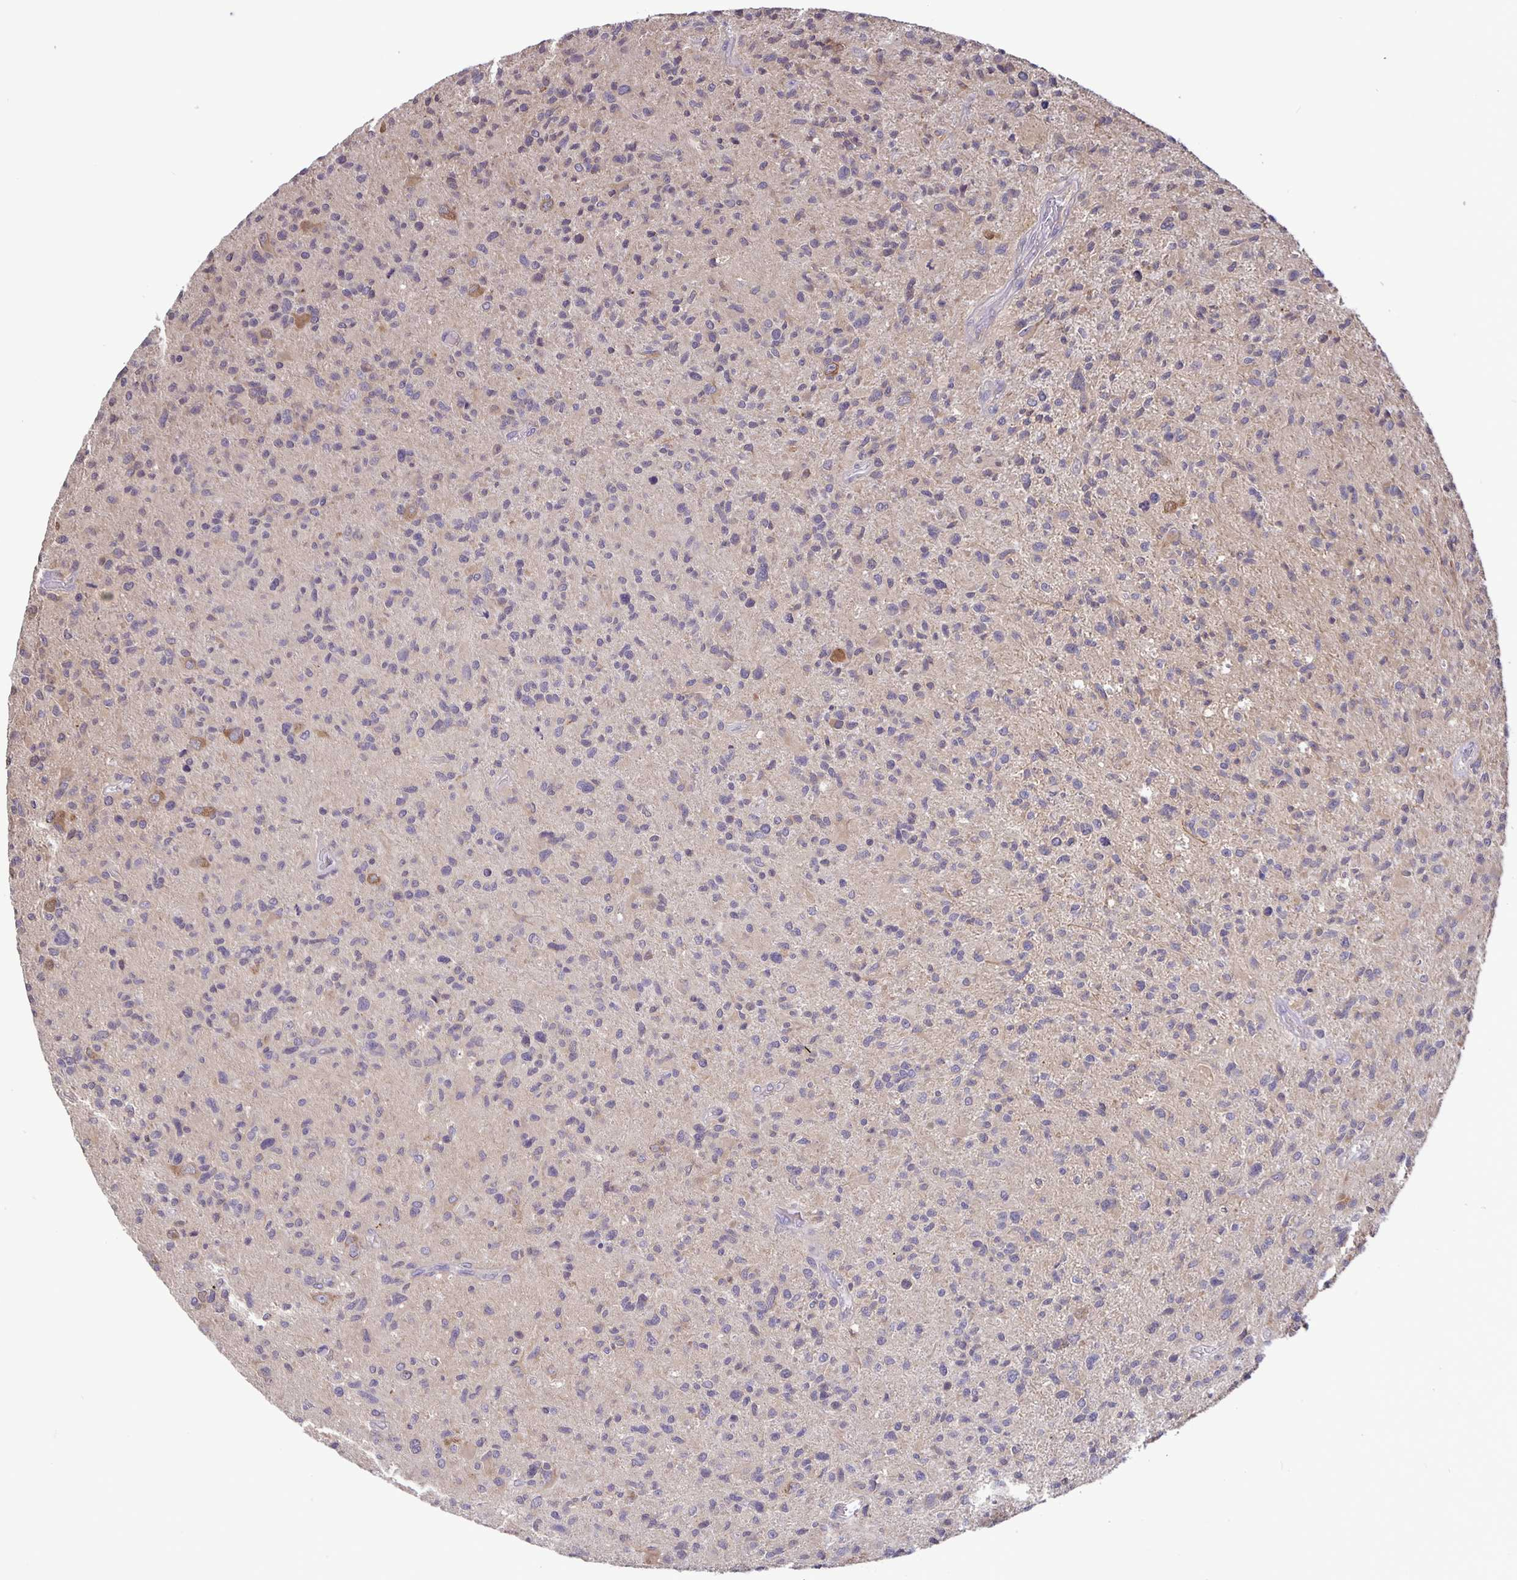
{"staining": {"intensity": "negative", "quantity": "none", "location": "none"}, "tissue": "glioma", "cell_type": "Tumor cells", "image_type": "cancer", "snomed": [{"axis": "morphology", "description": "Glioma, malignant, High grade"}, {"axis": "topography", "description": "Brain"}], "caption": "There is no significant expression in tumor cells of high-grade glioma (malignant). The staining was performed using DAB to visualize the protein expression in brown, while the nuclei were stained in blue with hematoxylin (Magnification: 20x).", "gene": "FEM1C", "patient": {"sex": "female", "age": 70}}